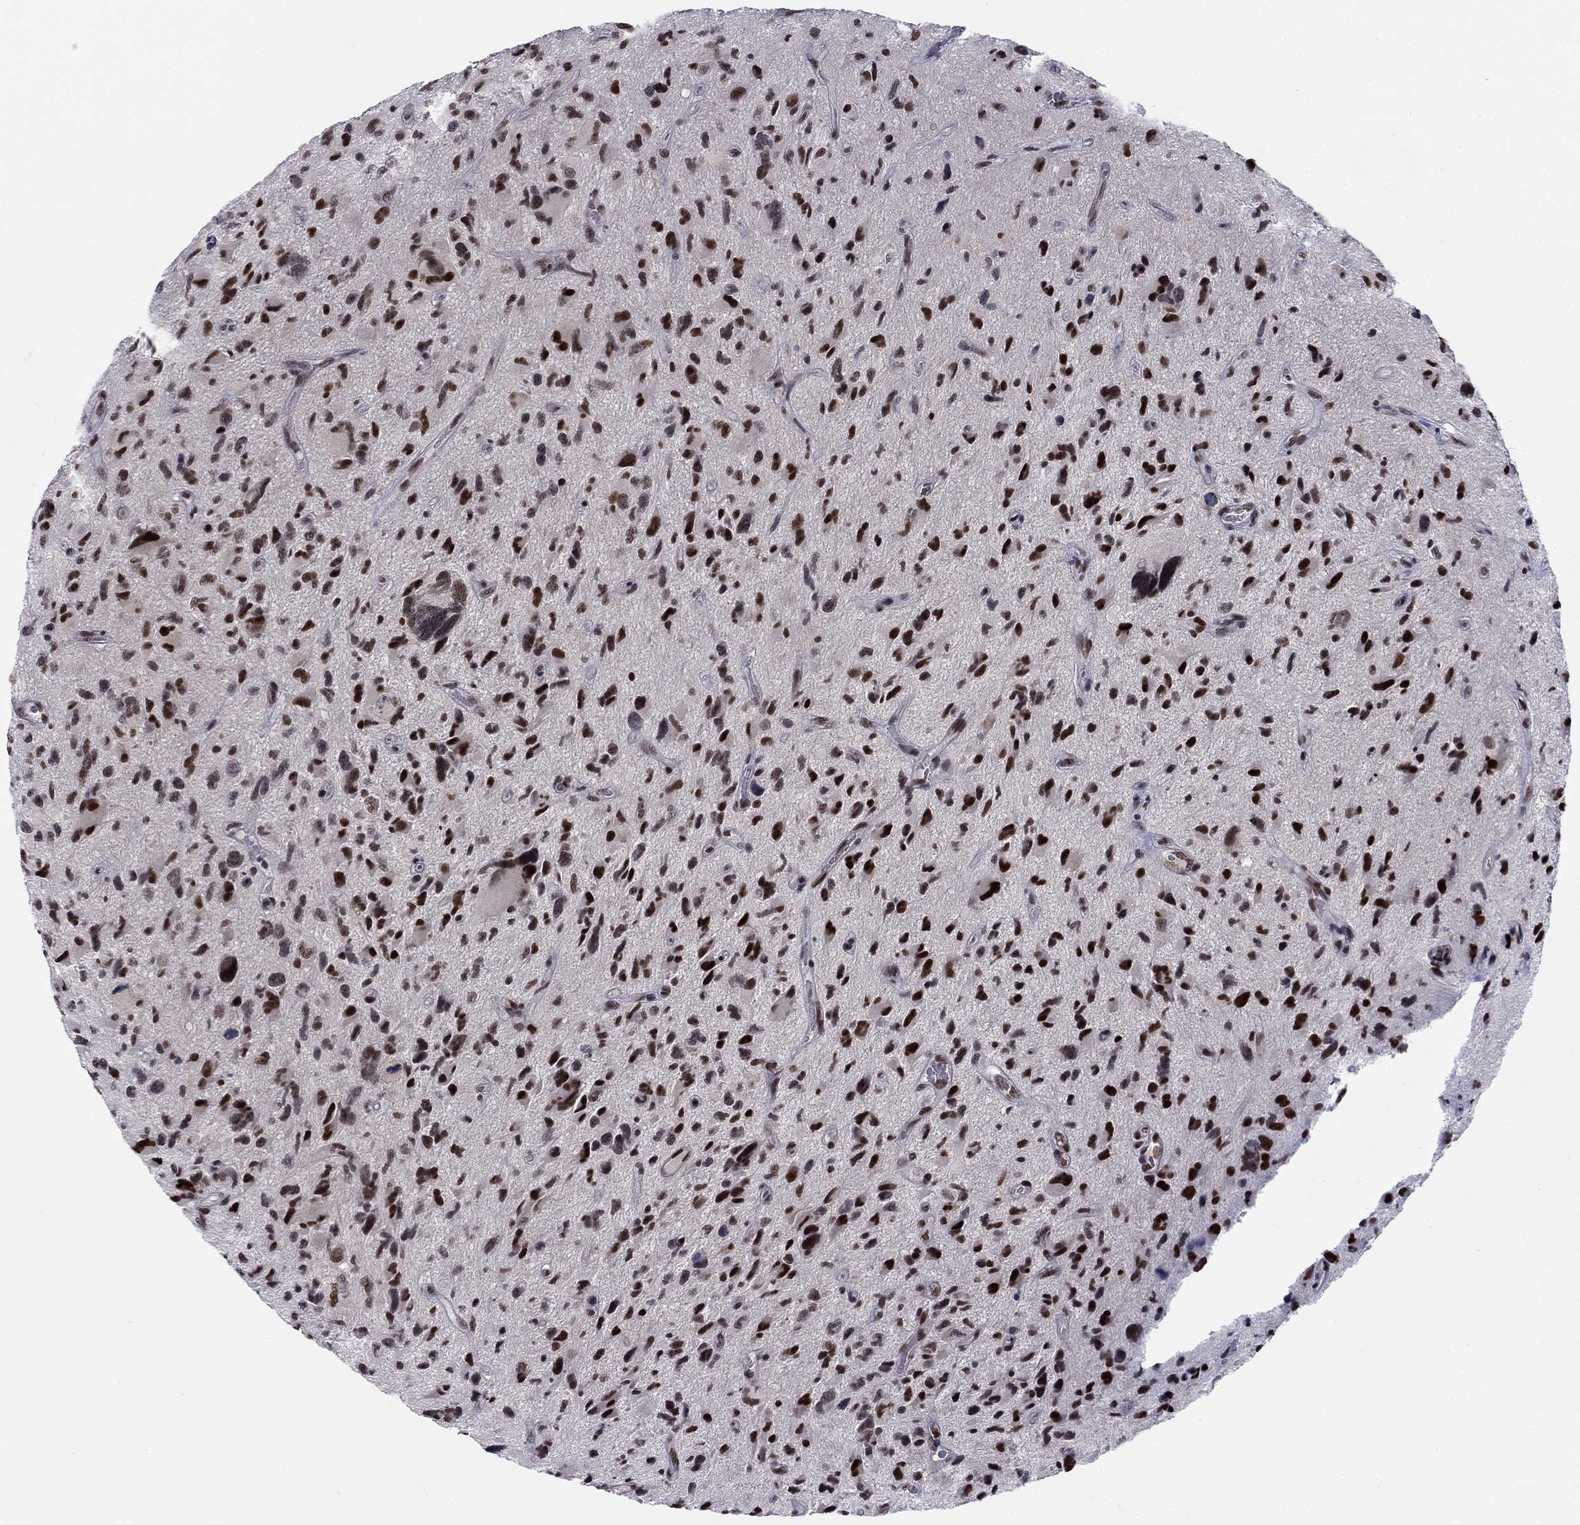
{"staining": {"intensity": "strong", "quantity": ">75%", "location": "nuclear"}, "tissue": "glioma", "cell_type": "Tumor cells", "image_type": "cancer", "snomed": [{"axis": "morphology", "description": "Glioma, malignant, NOS"}, {"axis": "morphology", "description": "Glioma, malignant, High grade"}, {"axis": "topography", "description": "Brain"}], "caption": "Glioma tissue shows strong nuclear expression in about >75% of tumor cells", "gene": "FYTTD1", "patient": {"sex": "female", "age": 71}}